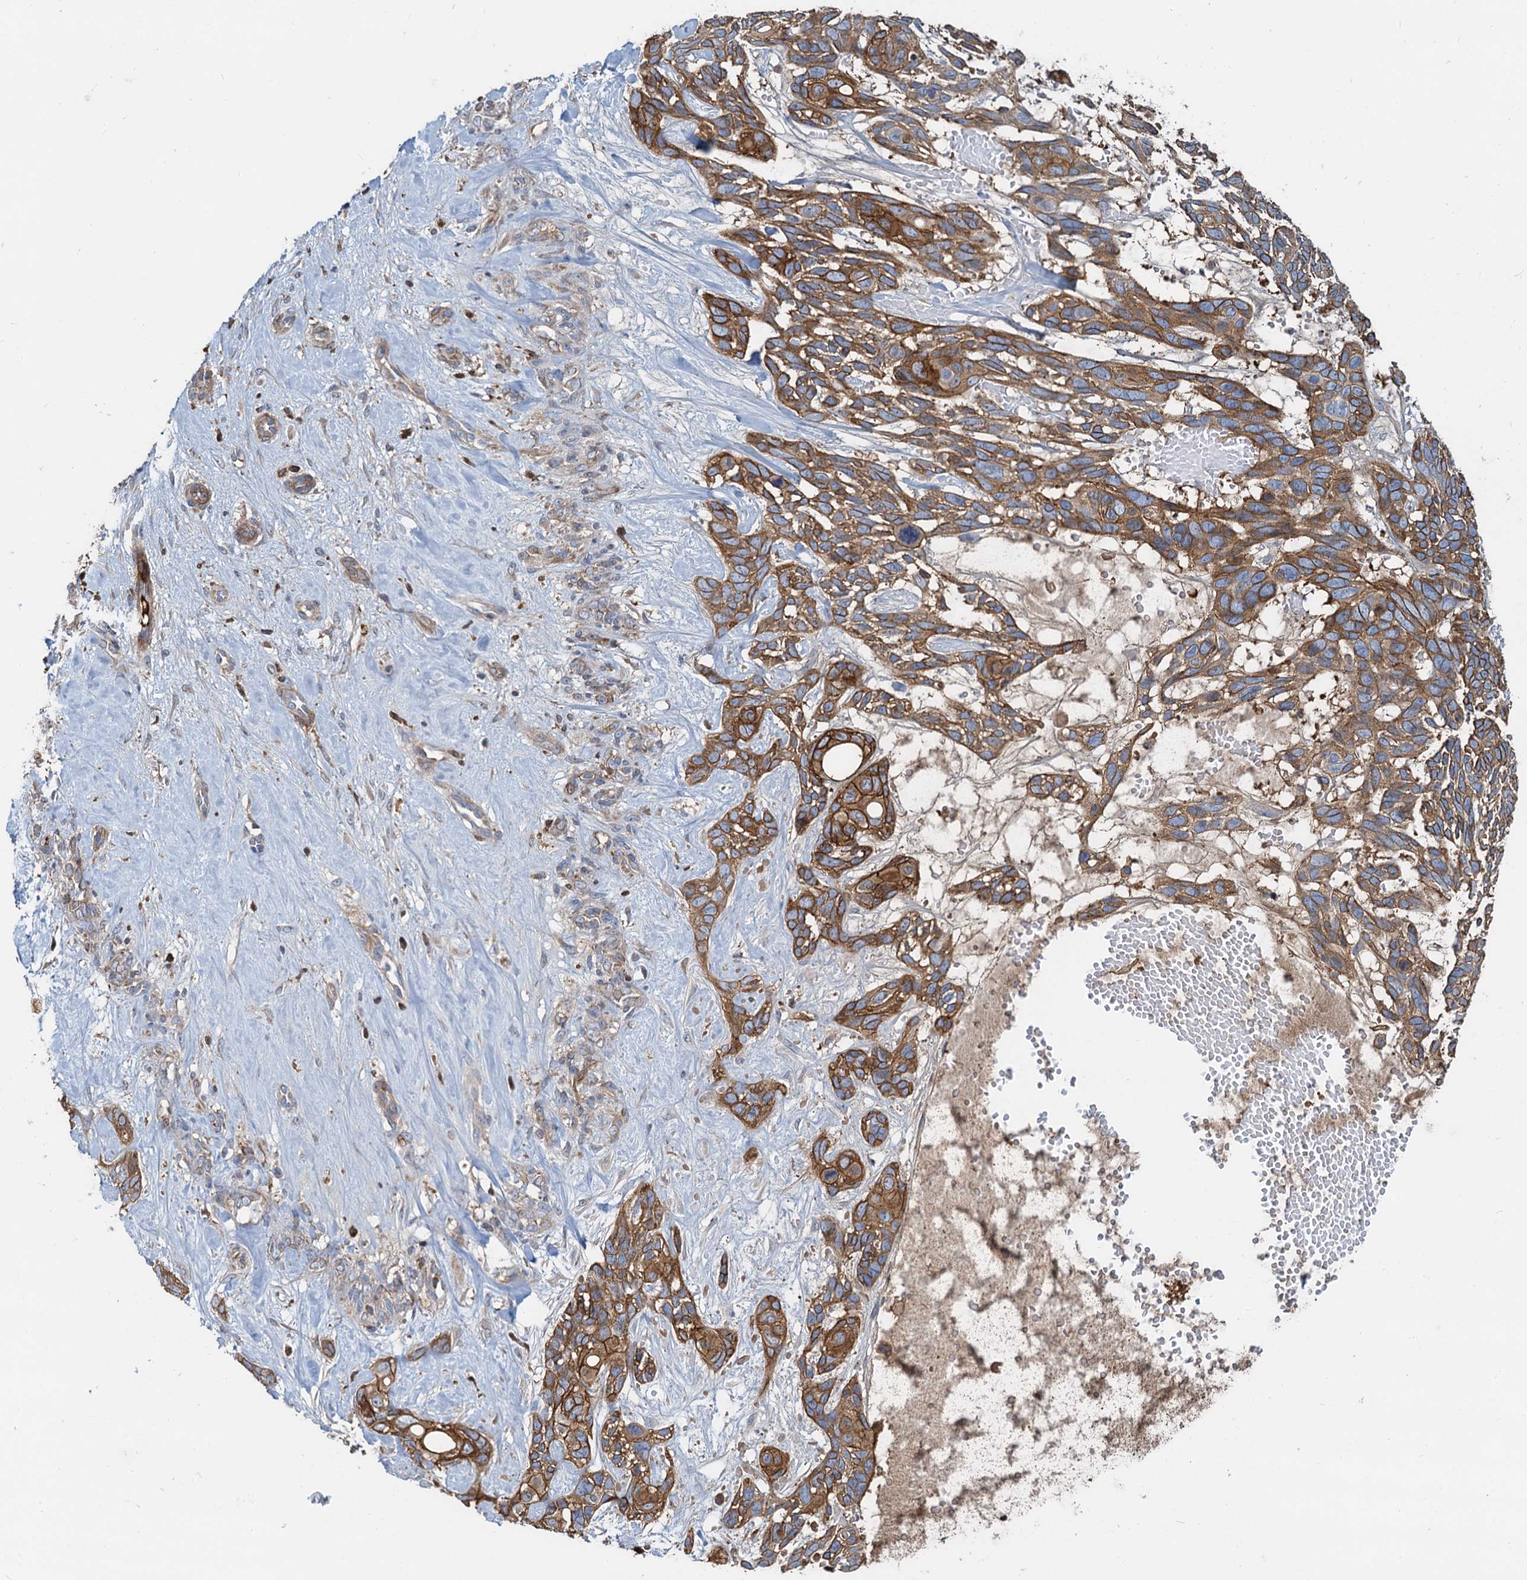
{"staining": {"intensity": "strong", "quantity": ">75%", "location": "cytoplasmic/membranous"}, "tissue": "skin cancer", "cell_type": "Tumor cells", "image_type": "cancer", "snomed": [{"axis": "morphology", "description": "Basal cell carcinoma"}, {"axis": "topography", "description": "Skin"}], "caption": "A brown stain highlights strong cytoplasmic/membranous staining of a protein in human skin cancer (basal cell carcinoma) tumor cells.", "gene": "LNX2", "patient": {"sex": "male", "age": 88}}